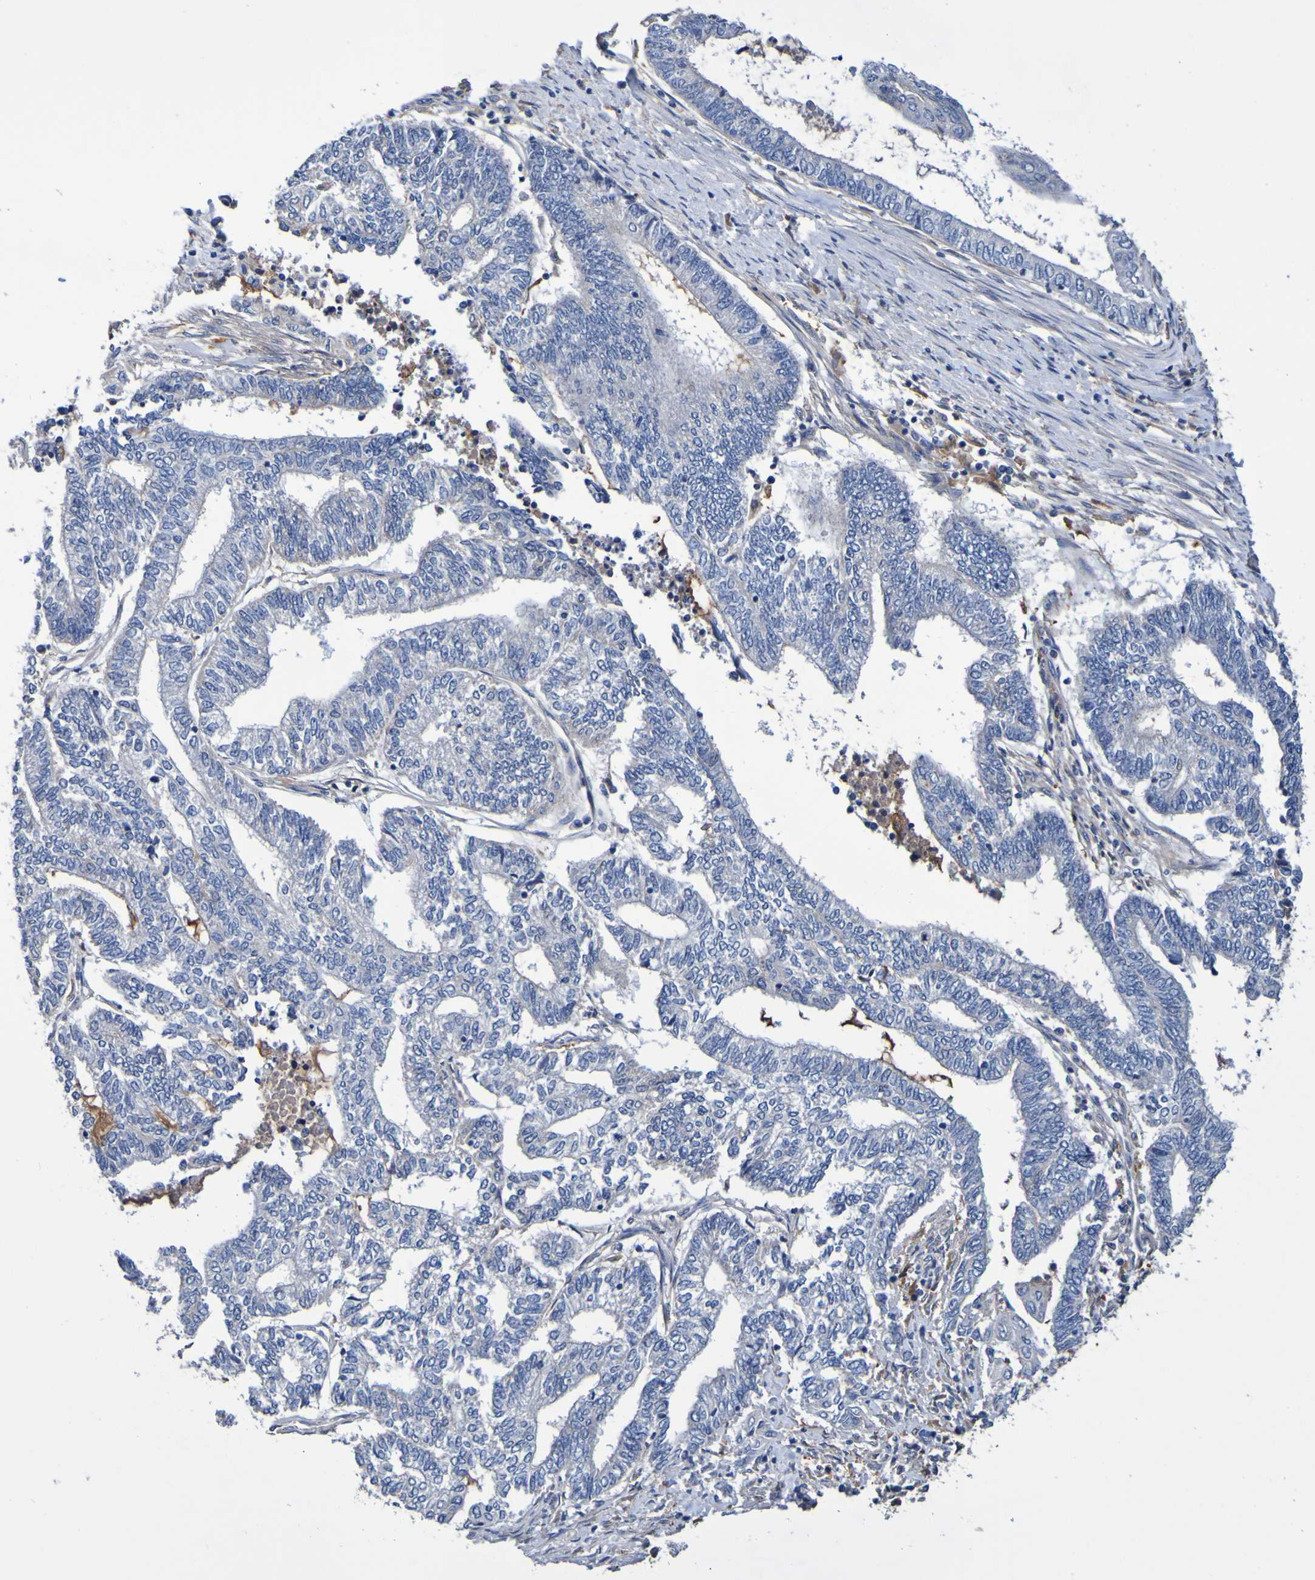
{"staining": {"intensity": "negative", "quantity": "none", "location": "none"}, "tissue": "endometrial cancer", "cell_type": "Tumor cells", "image_type": "cancer", "snomed": [{"axis": "morphology", "description": "Adenocarcinoma, NOS"}, {"axis": "topography", "description": "Uterus"}, {"axis": "topography", "description": "Endometrium"}], "caption": "IHC of human endometrial cancer (adenocarcinoma) shows no staining in tumor cells.", "gene": "METAP2", "patient": {"sex": "female", "age": 70}}